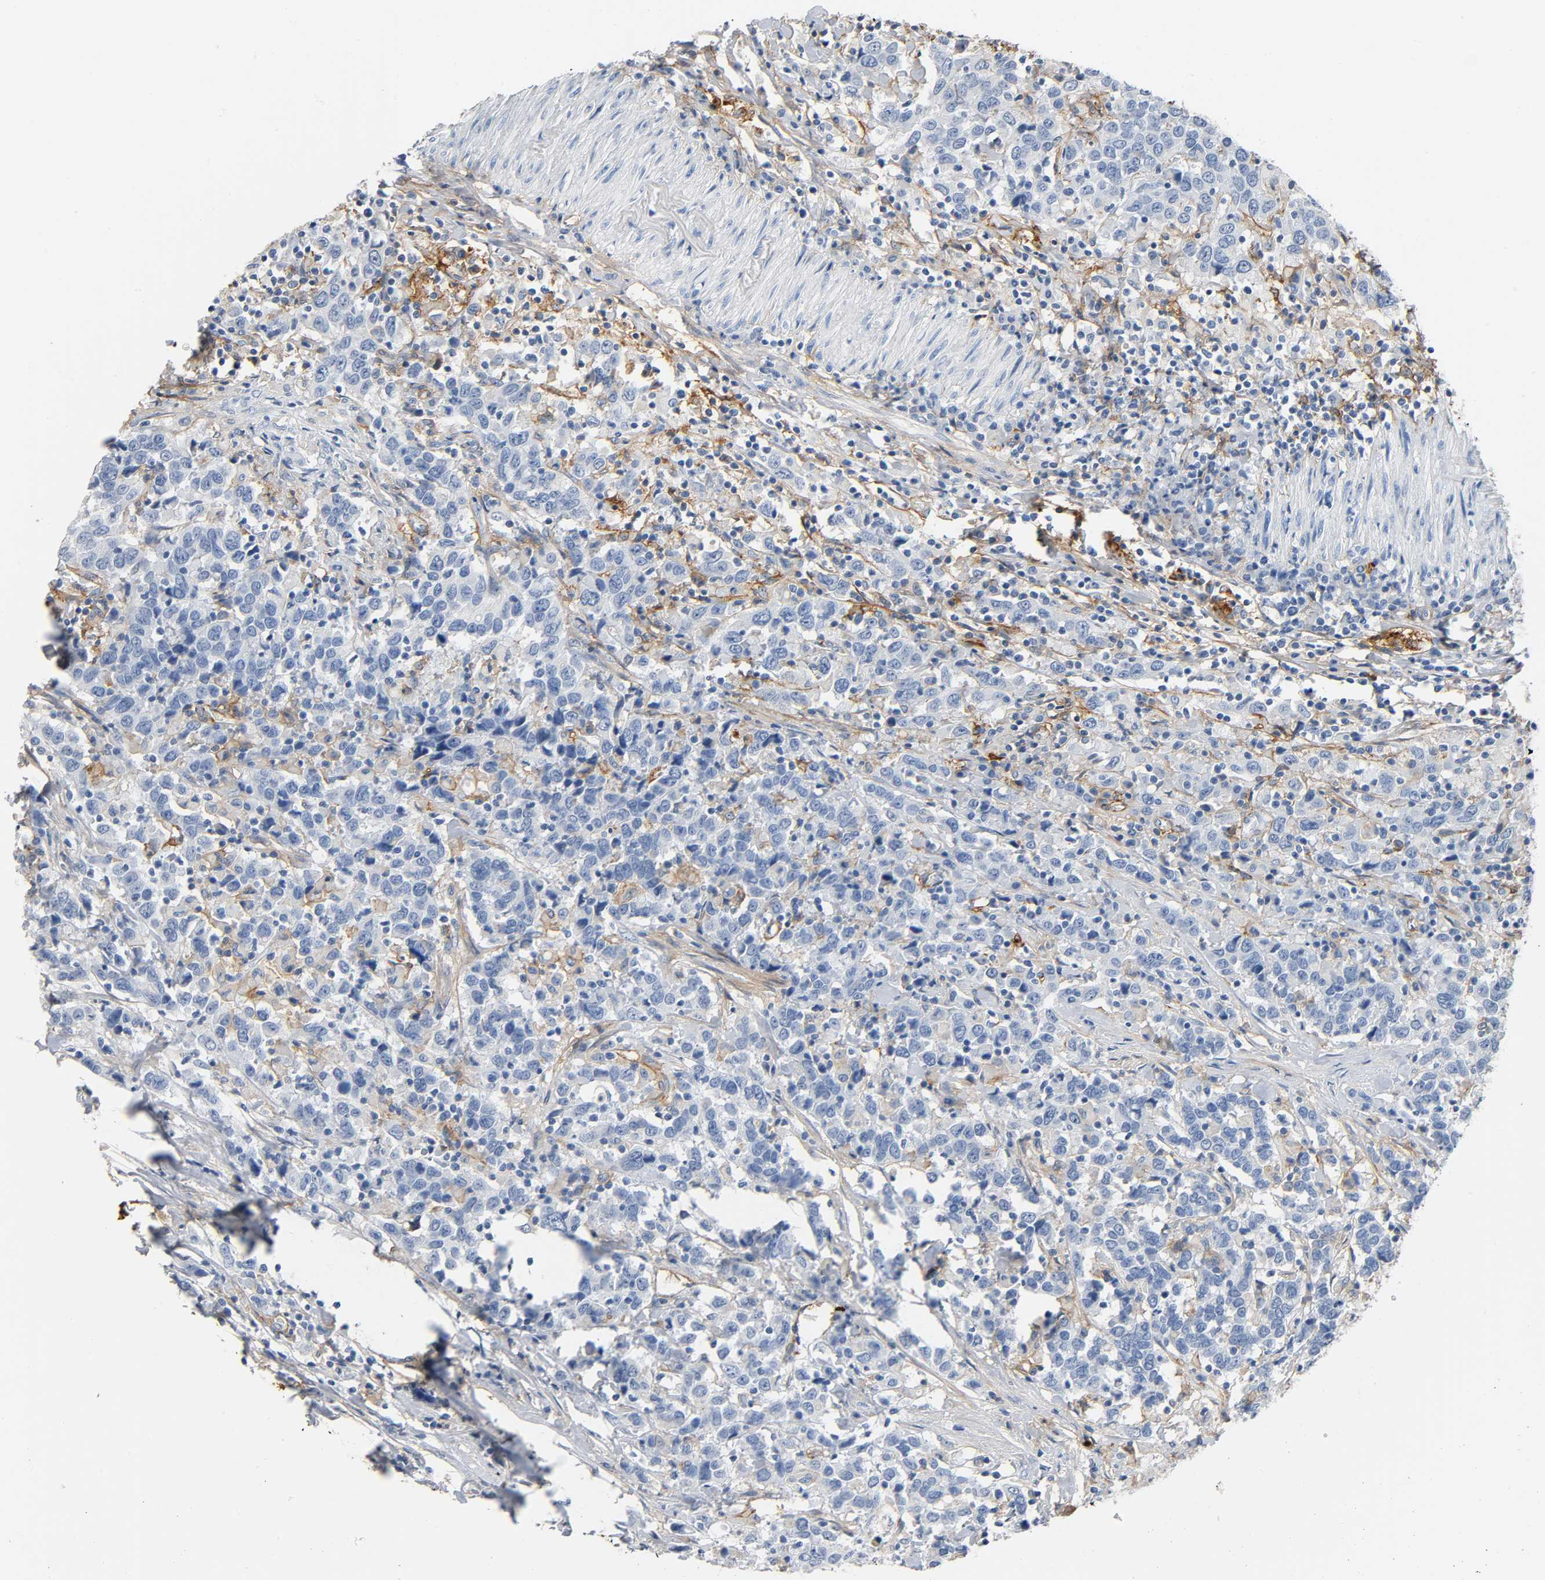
{"staining": {"intensity": "negative", "quantity": "none", "location": "none"}, "tissue": "urothelial cancer", "cell_type": "Tumor cells", "image_type": "cancer", "snomed": [{"axis": "morphology", "description": "Urothelial carcinoma, High grade"}, {"axis": "topography", "description": "Urinary bladder"}], "caption": "Micrograph shows no significant protein staining in tumor cells of high-grade urothelial carcinoma.", "gene": "ANPEP", "patient": {"sex": "male", "age": 61}}